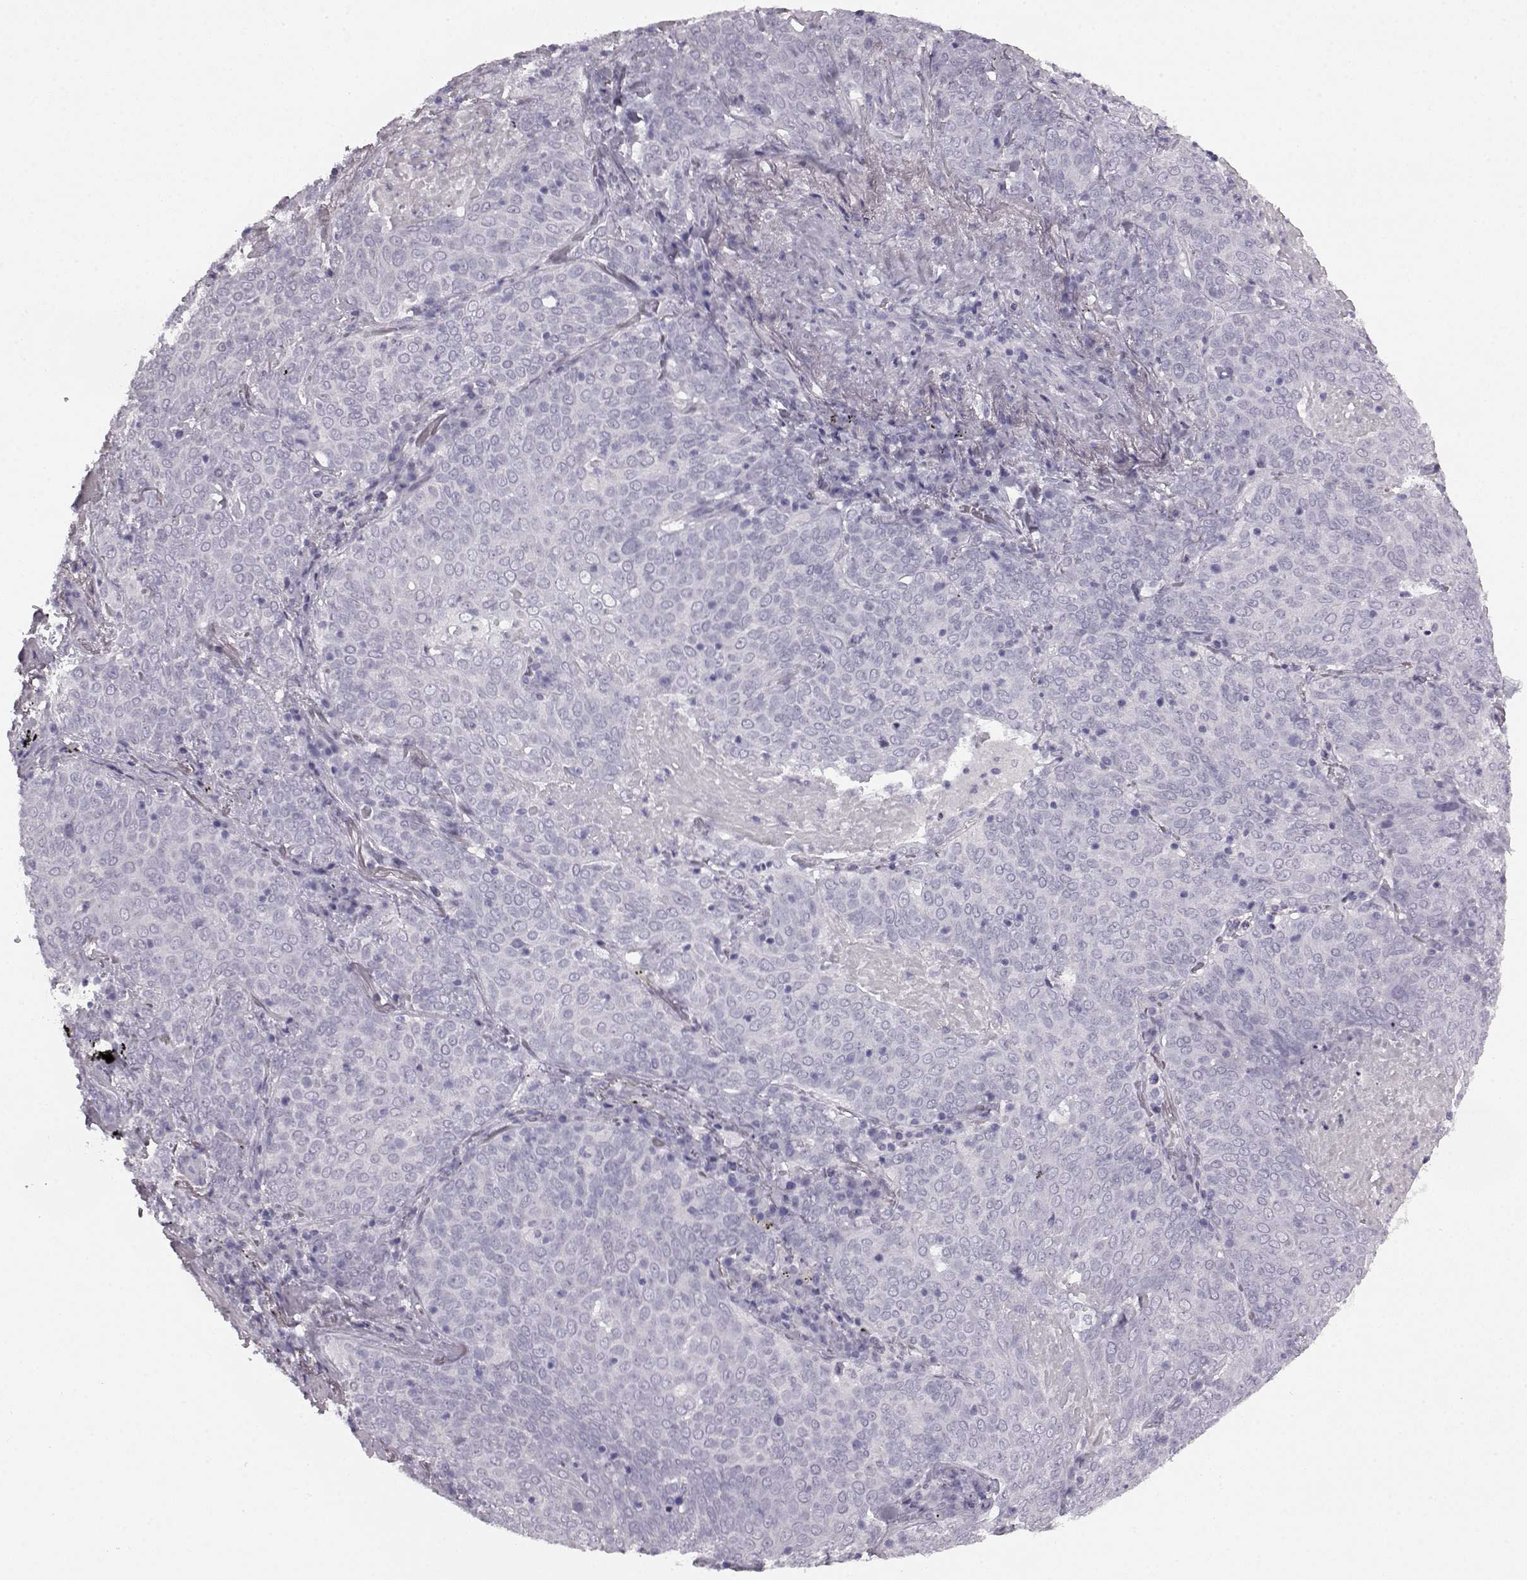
{"staining": {"intensity": "negative", "quantity": "none", "location": "none"}, "tissue": "lung cancer", "cell_type": "Tumor cells", "image_type": "cancer", "snomed": [{"axis": "morphology", "description": "Squamous cell carcinoma, NOS"}, {"axis": "topography", "description": "Lung"}], "caption": "DAB immunohistochemical staining of lung cancer shows no significant positivity in tumor cells.", "gene": "AIPL1", "patient": {"sex": "male", "age": 82}}